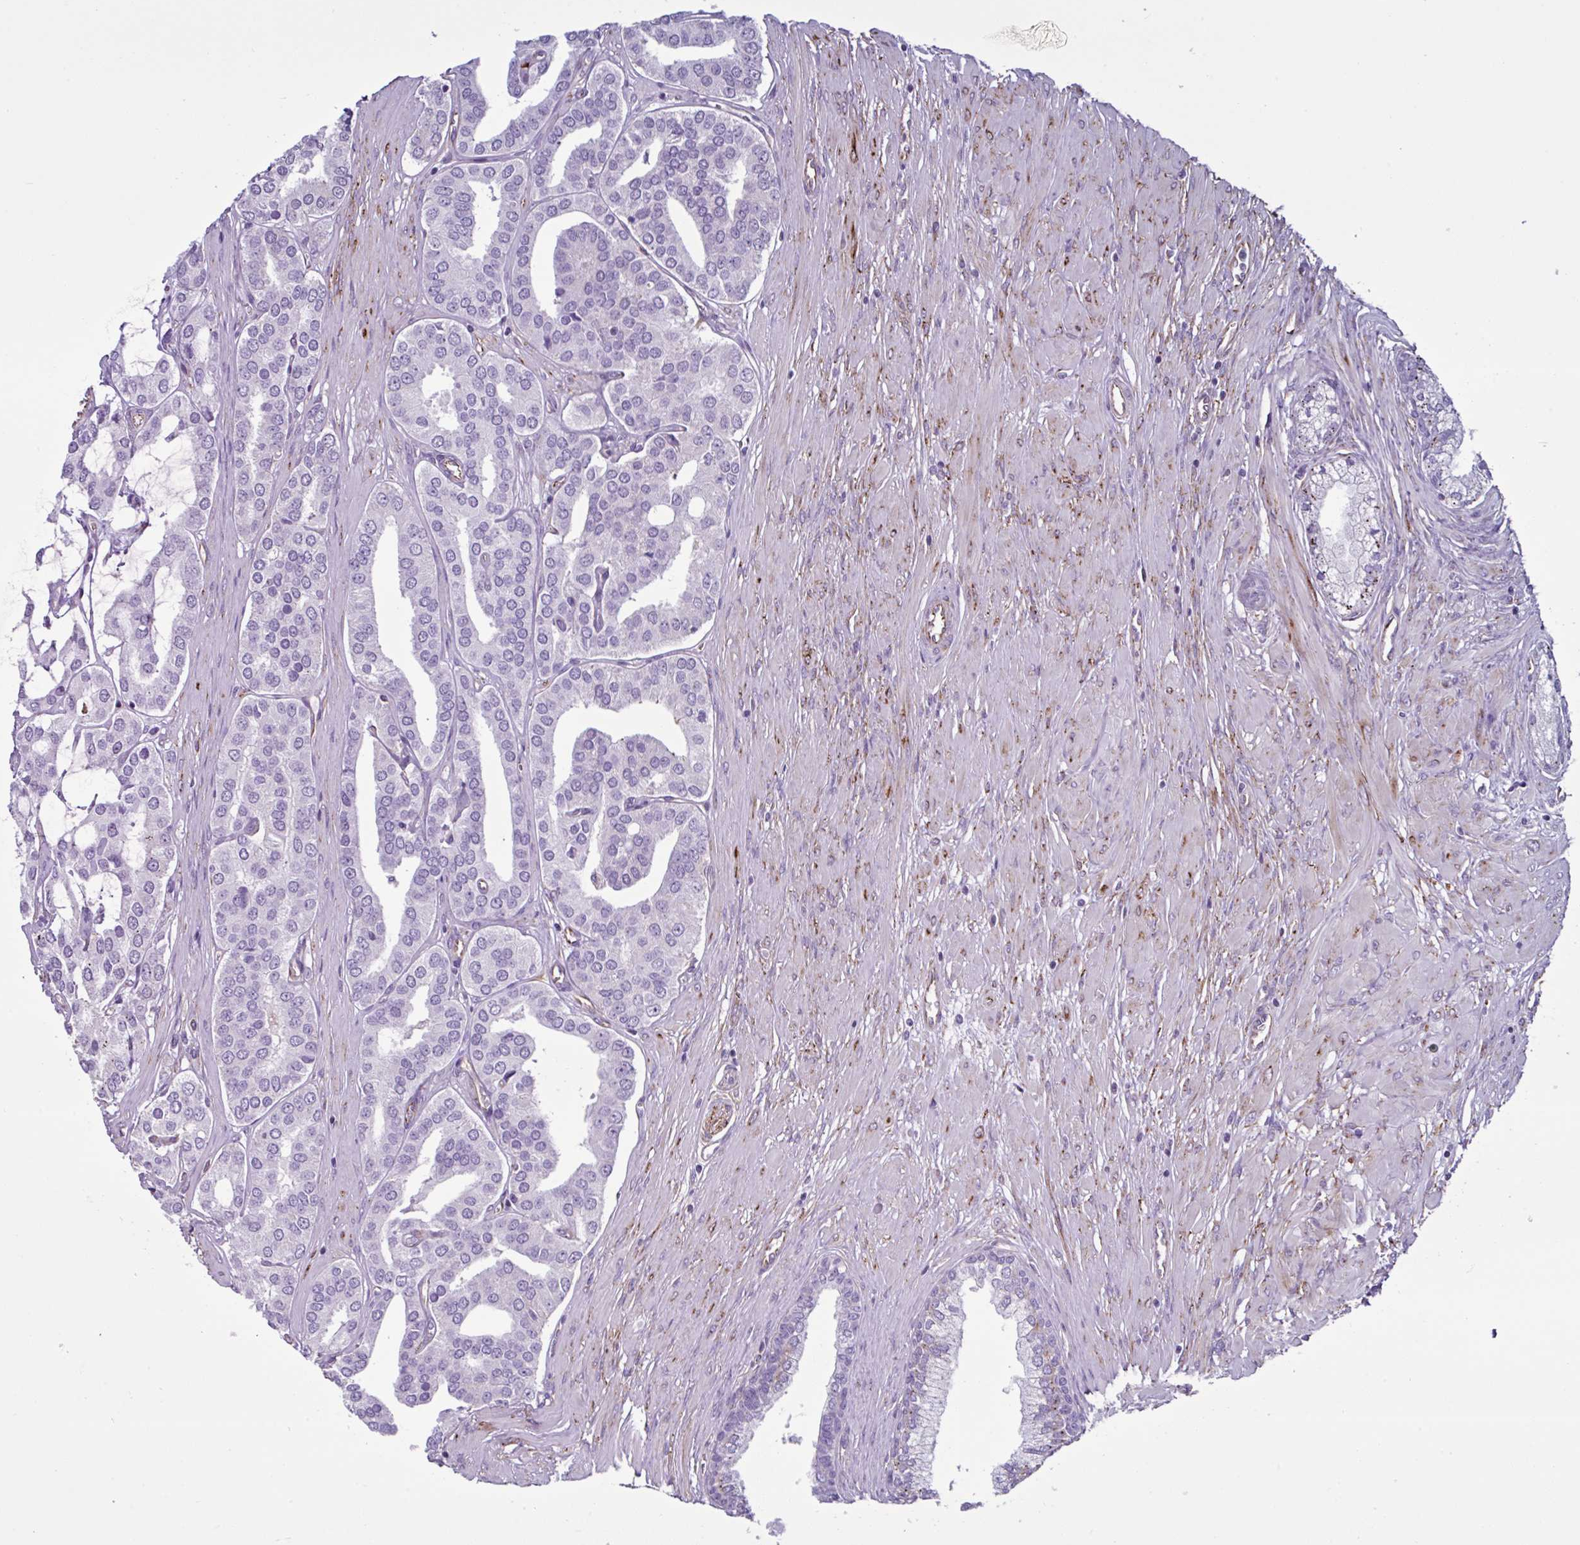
{"staining": {"intensity": "negative", "quantity": "none", "location": "none"}, "tissue": "prostate cancer", "cell_type": "Tumor cells", "image_type": "cancer", "snomed": [{"axis": "morphology", "description": "Adenocarcinoma, High grade"}, {"axis": "topography", "description": "Prostate"}], "caption": "This histopathology image is of high-grade adenocarcinoma (prostate) stained with immunohistochemistry (IHC) to label a protein in brown with the nuclei are counter-stained blue. There is no positivity in tumor cells.", "gene": "TMEM86B", "patient": {"sex": "male", "age": 58}}